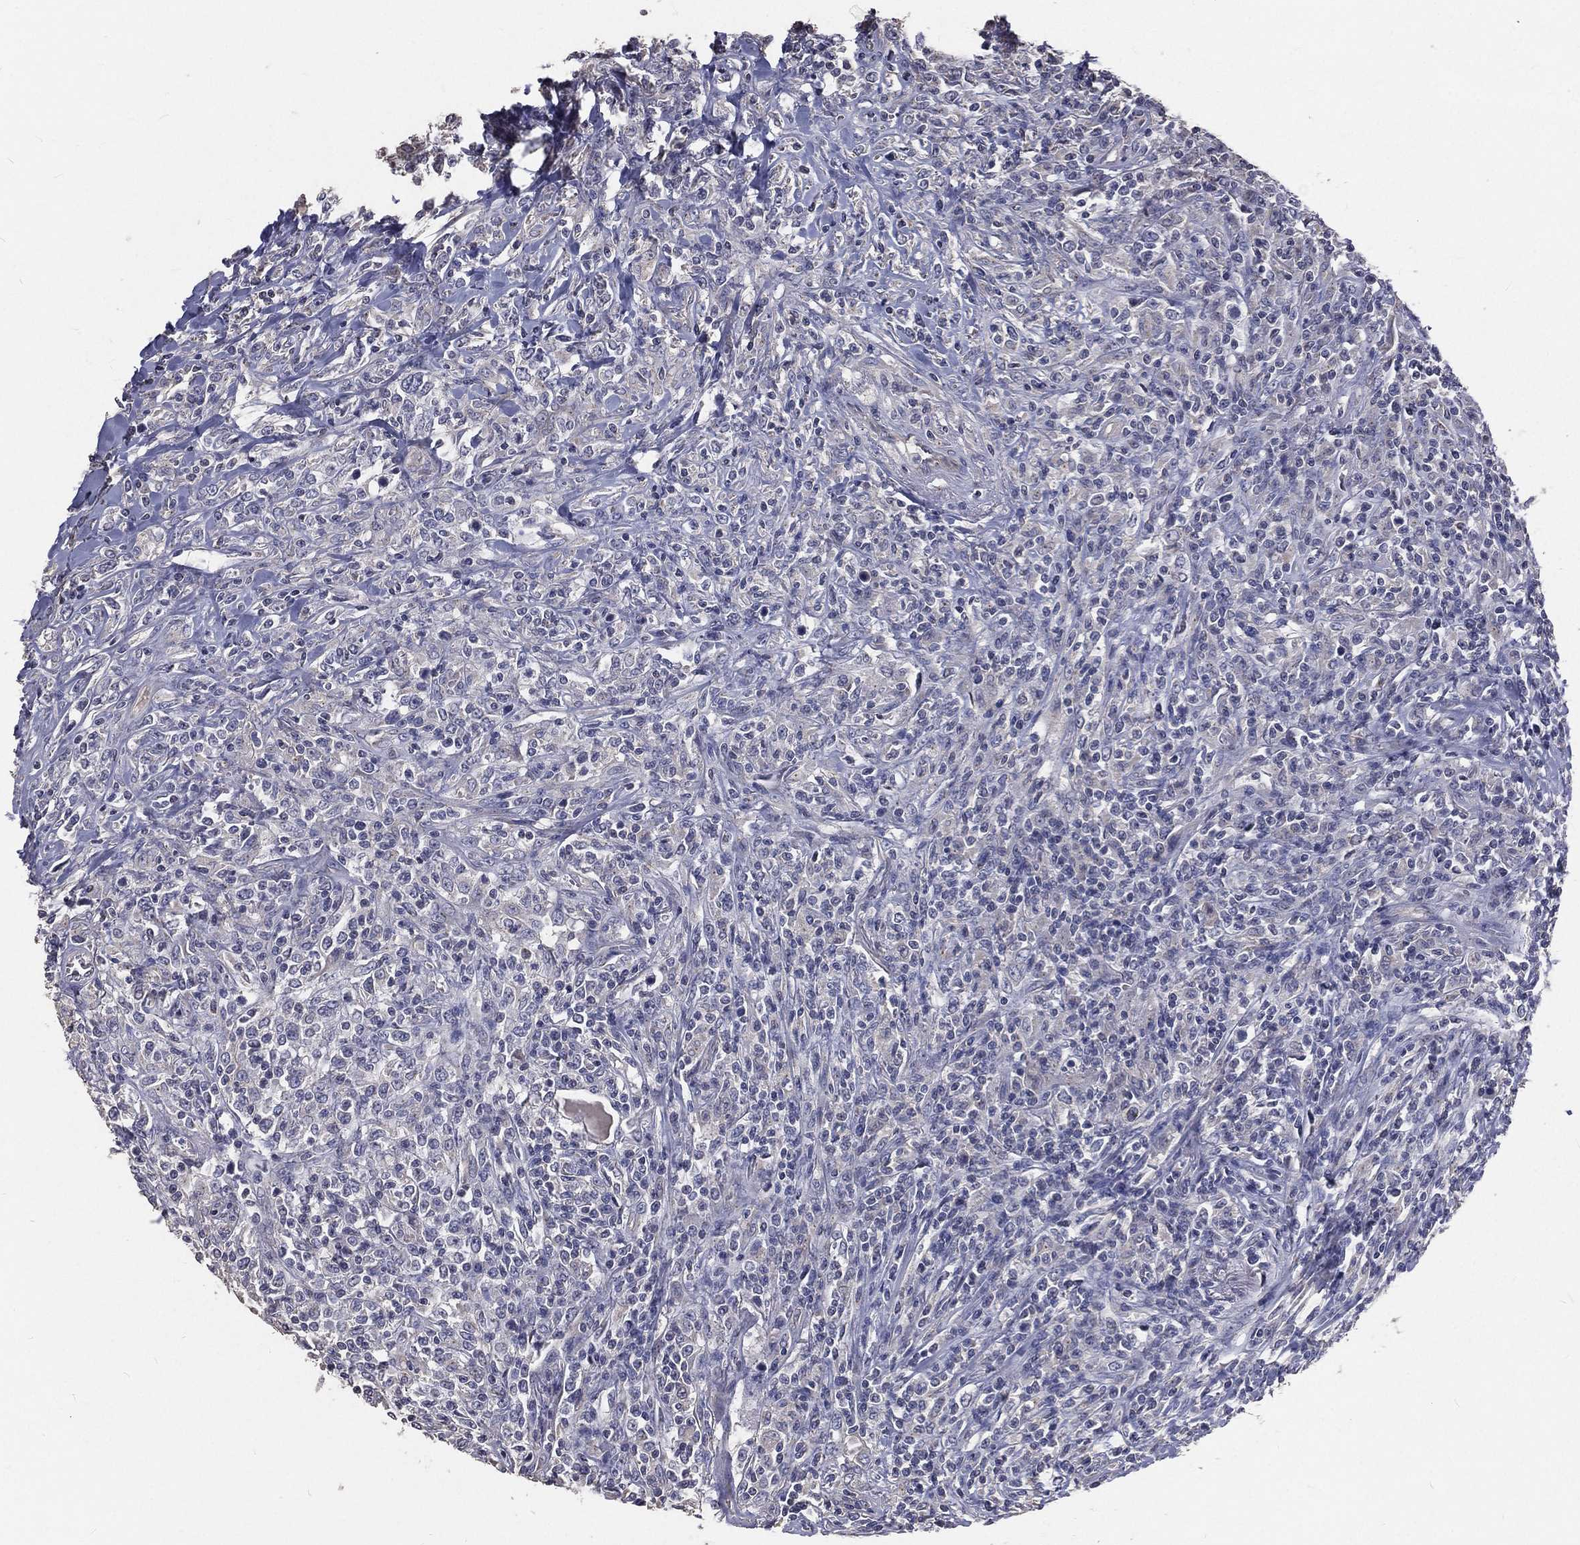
{"staining": {"intensity": "negative", "quantity": "none", "location": "none"}, "tissue": "lymphoma", "cell_type": "Tumor cells", "image_type": "cancer", "snomed": [{"axis": "morphology", "description": "Malignant lymphoma, non-Hodgkin's type, High grade"}, {"axis": "topography", "description": "Lung"}], "caption": "There is no significant staining in tumor cells of high-grade malignant lymphoma, non-Hodgkin's type.", "gene": "CROCC", "patient": {"sex": "male", "age": 79}}